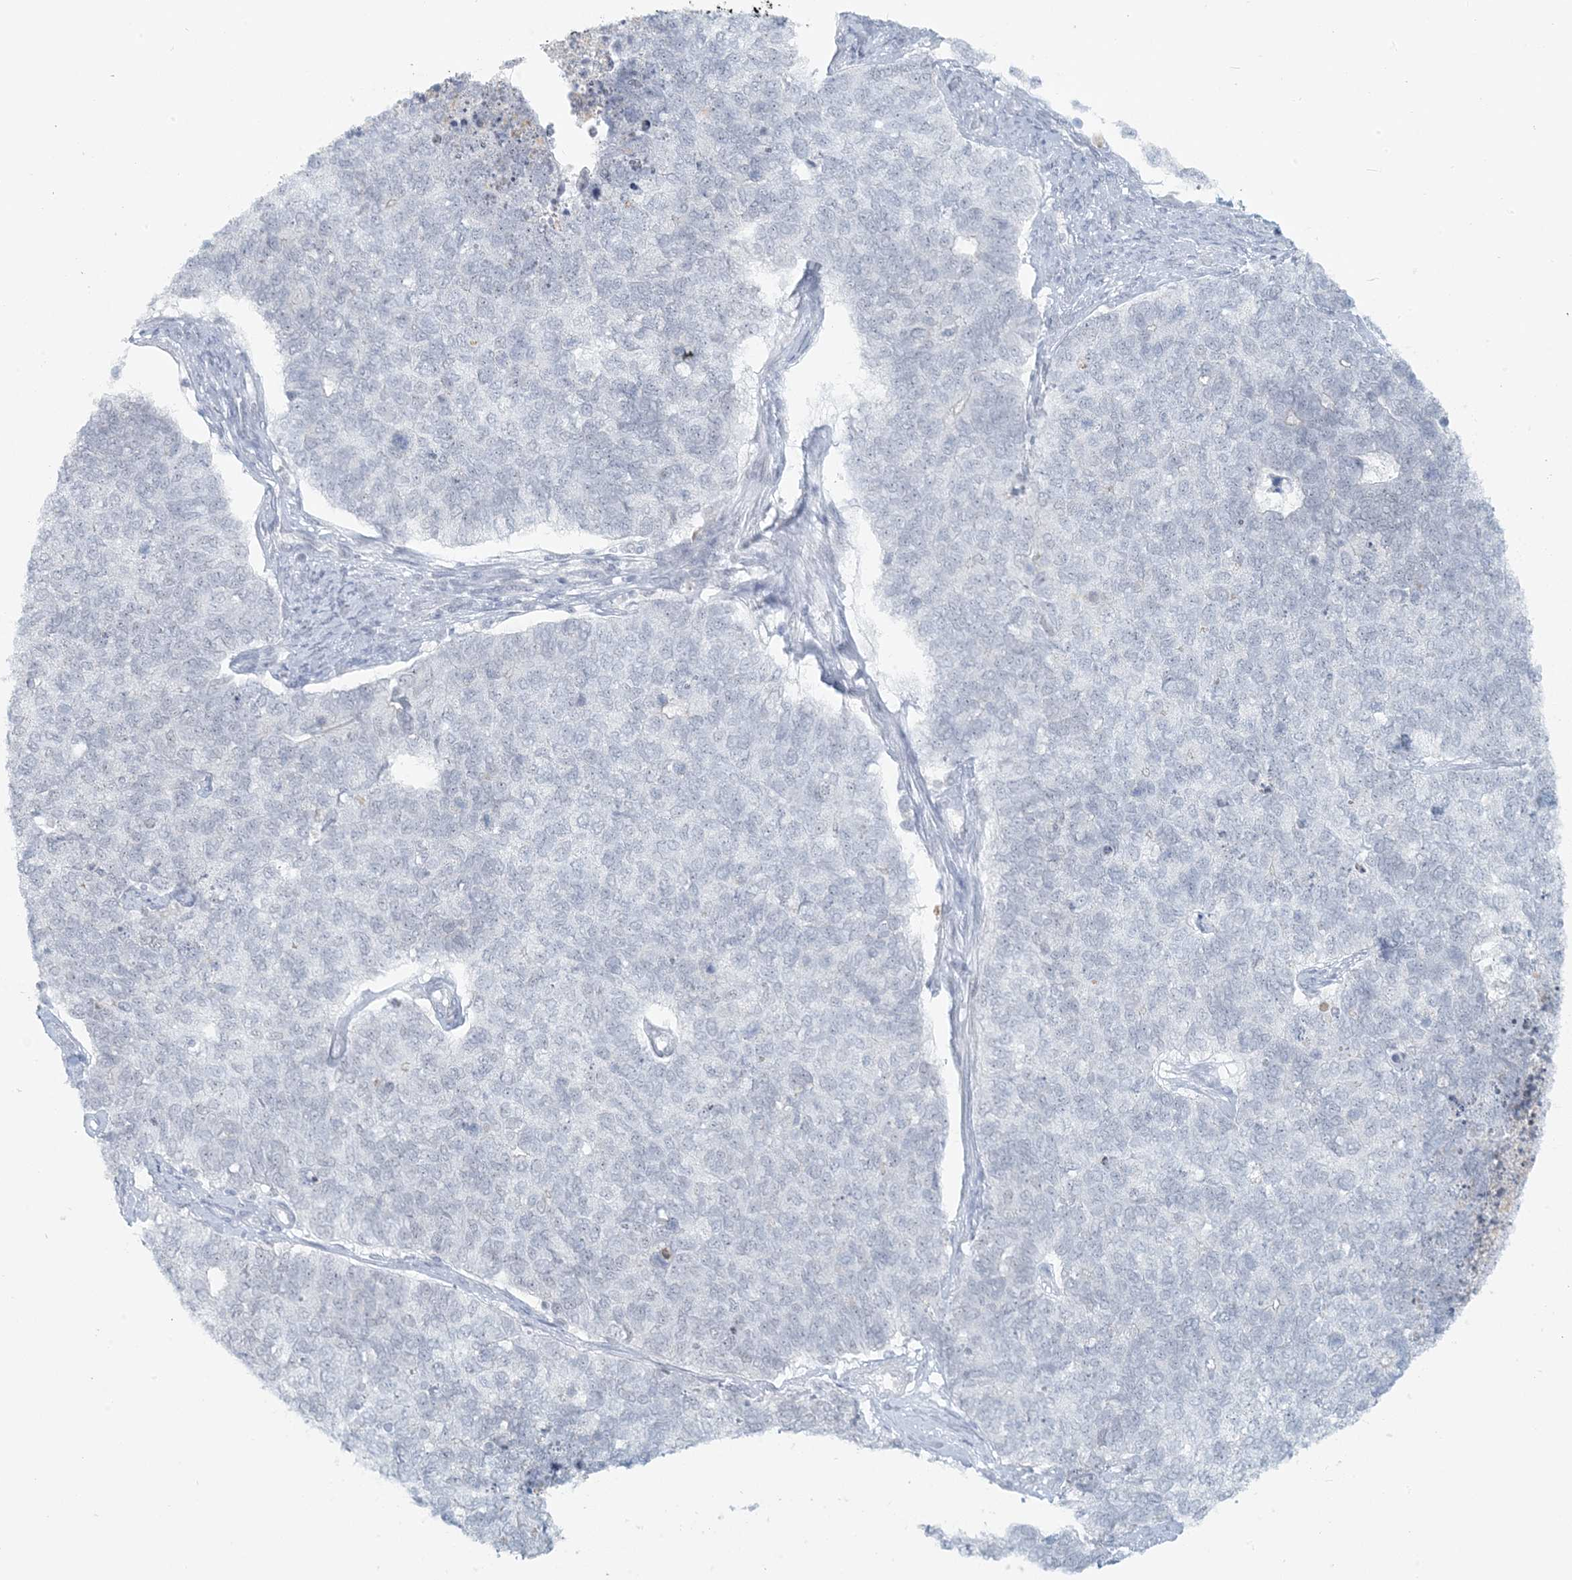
{"staining": {"intensity": "negative", "quantity": "none", "location": "none"}, "tissue": "cervical cancer", "cell_type": "Tumor cells", "image_type": "cancer", "snomed": [{"axis": "morphology", "description": "Squamous cell carcinoma, NOS"}, {"axis": "topography", "description": "Cervix"}], "caption": "This is an immunohistochemistry (IHC) image of human cervical squamous cell carcinoma. There is no expression in tumor cells.", "gene": "SCML1", "patient": {"sex": "female", "age": 63}}